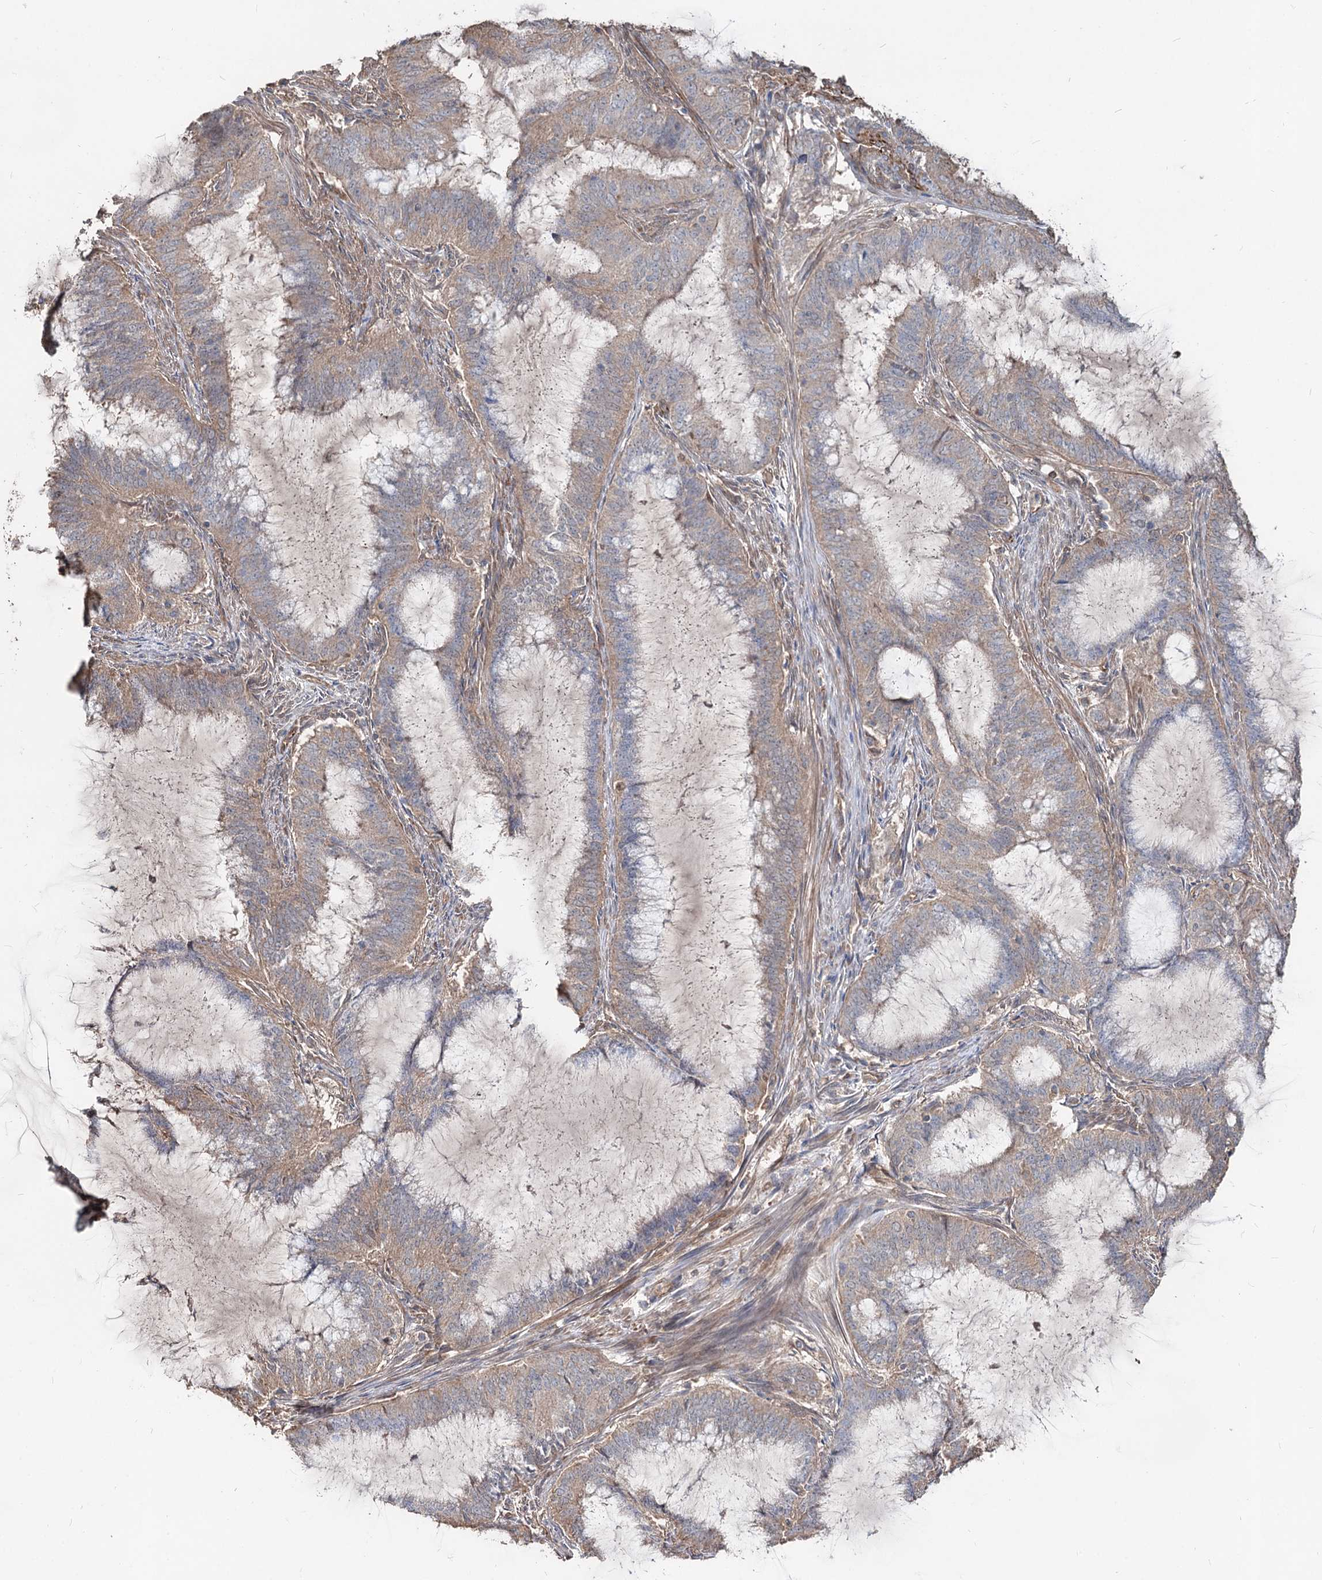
{"staining": {"intensity": "weak", "quantity": "25%-75%", "location": "cytoplasmic/membranous"}, "tissue": "endometrial cancer", "cell_type": "Tumor cells", "image_type": "cancer", "snomed": [{"axis": "morphology", "description": "Adenocarcinoma, NOS"}, {"axis": "topography", "description": "Endometrium"}], "caption": "Protein expression analysis of adenocarcinoma (endometrial) reveals weak cytoplasmic/membranous positivity in approximately 25%-75% of tumor cells.", "gene": "SPART", "patient": {"sex": "female", "age": 51}}